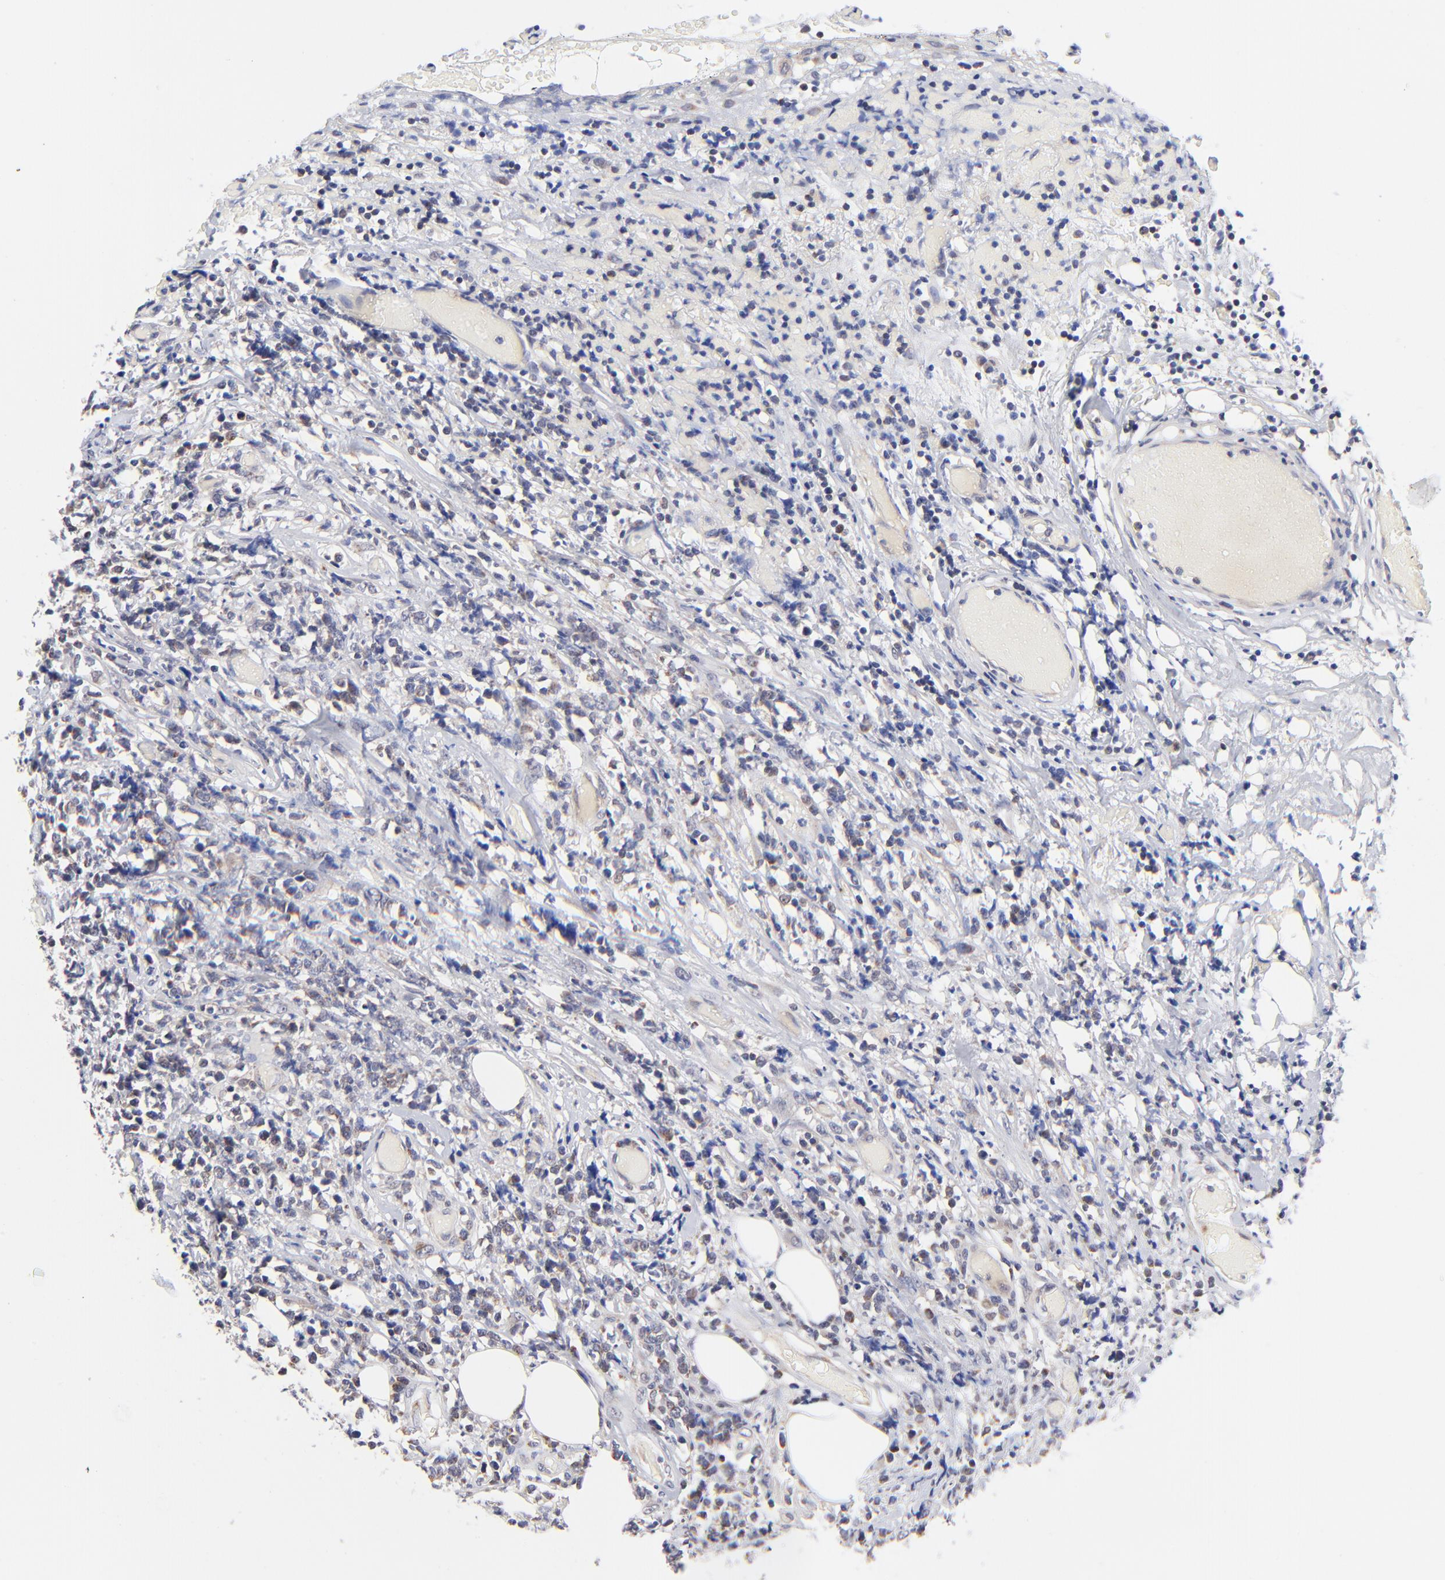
{"staining": {"intensity": "weak", "quantity": "<25%", "location": "cytoplasmic/membranous"}, "tissue": "lymphoma", "cell_type": "Tumor cells", "image_type": "cancer", "snomed": [{"axis": "morphology", "description": "Malignant lymphoma, non-Hodgkin's type, High grade"}, {"axis": "topography", "description": "Colon"}], "caption": "Immunohistochemistry of malignant lymphoma, non-Hodgkin's type (high-grade) shows no expression in tumor cells. (DAB IHC with hematoxylin counter stain).", "gene": "FBXL12", "patient": {"sex": "male", "age": 82}}